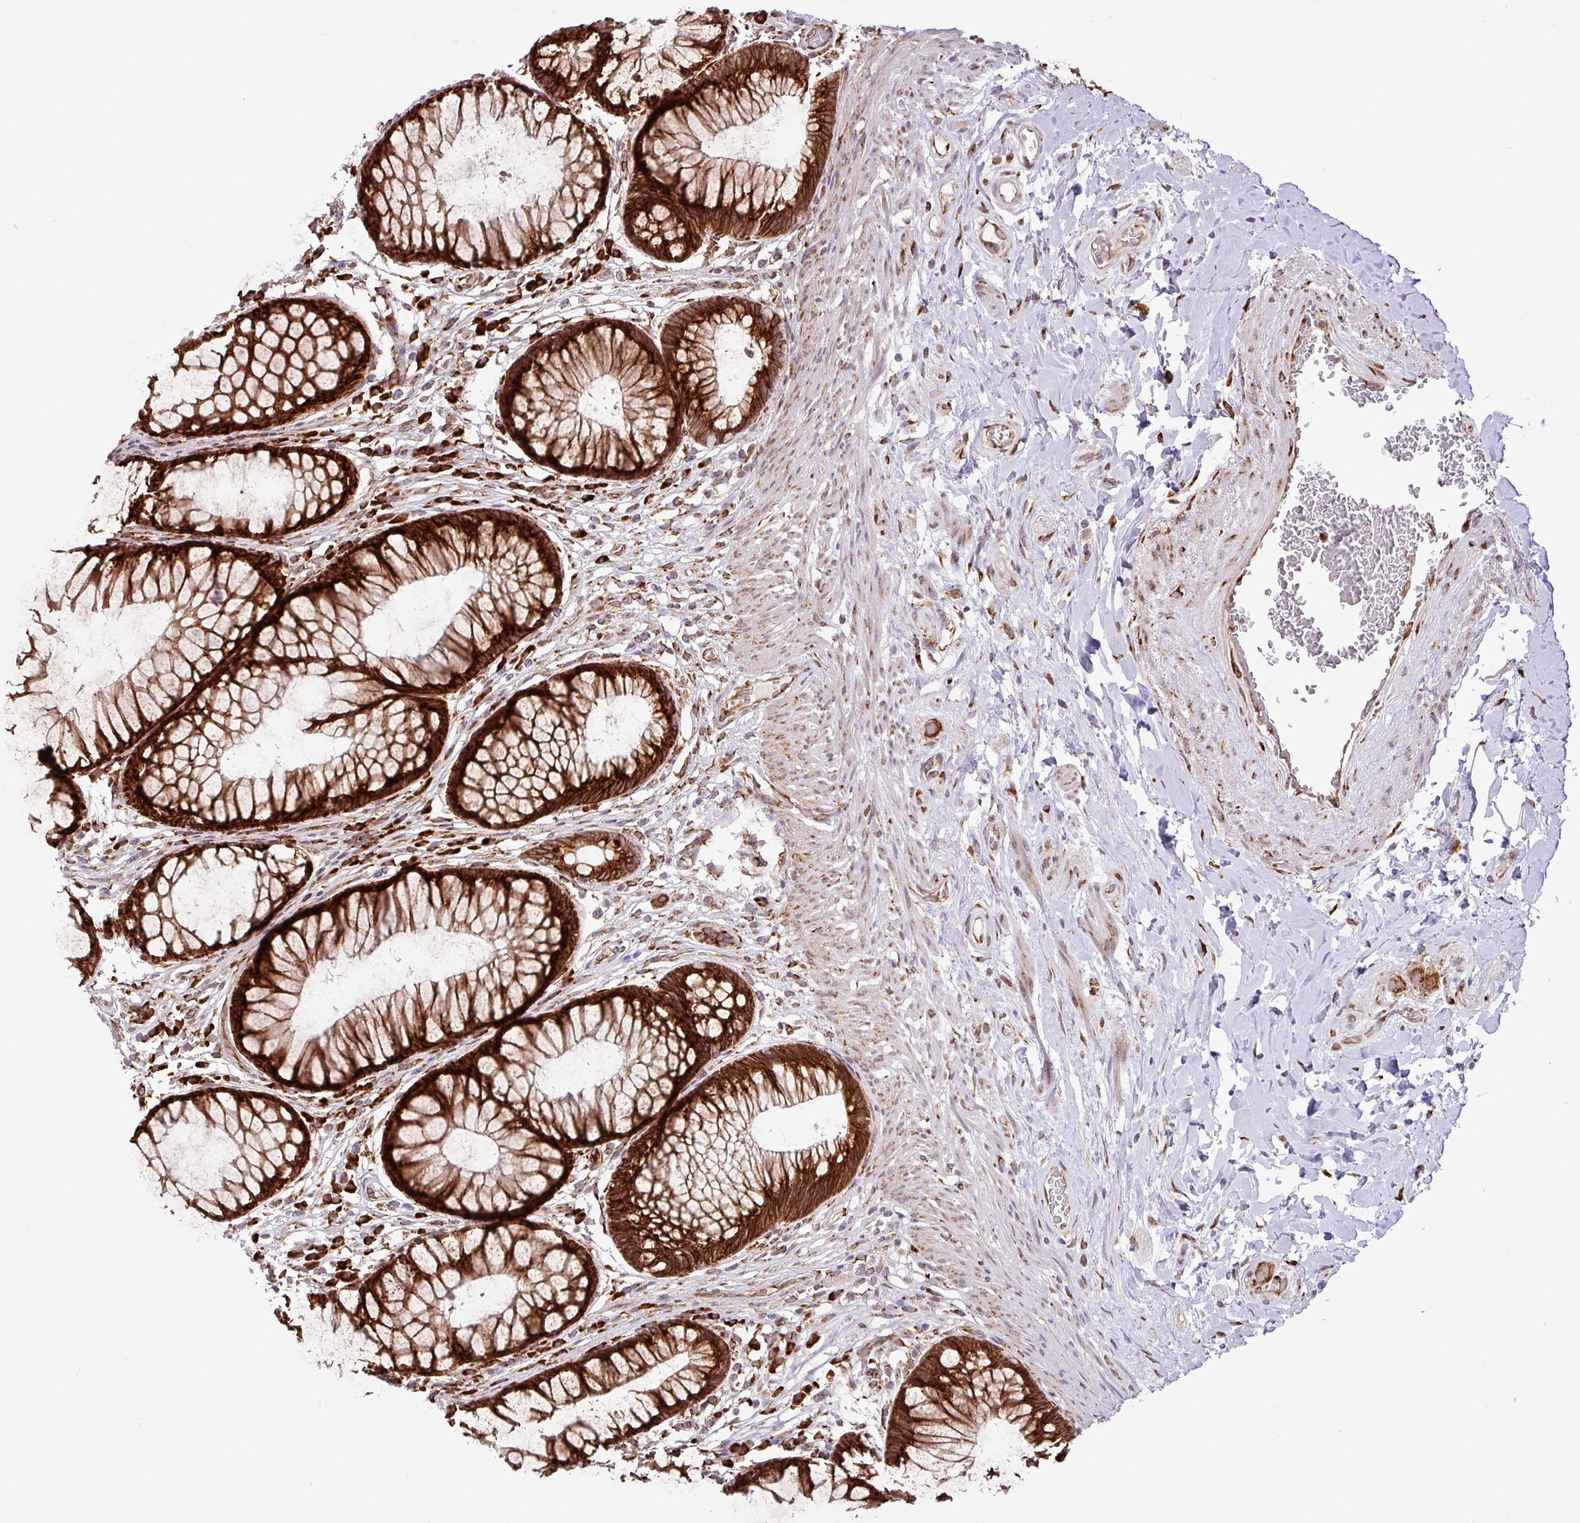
{"staining": {"intensity": "strong", "quantity": ">75%", "location": "cytoplasmic/membranous"}, "tissue": "rectum", "cell_type": "Glandular cells", "image_type": "normal", "snomed": [{"axis": "morphology", "description": "Normal tissue, NOS"}, {"axis": "topography", "description": "Smooth muscle"}, {"axis": "topography", "description": "Rectum"}], "caption": "This histopathology image shows benign rectum stained with IHC to label a protein in brown. The cytoplasmic/membranous of glandular cells show strong positivity for the protein. Nuclei are counter-stained blue.", "gene": "SLC39A7", "patient": {"sex": "male", "age": 53}}